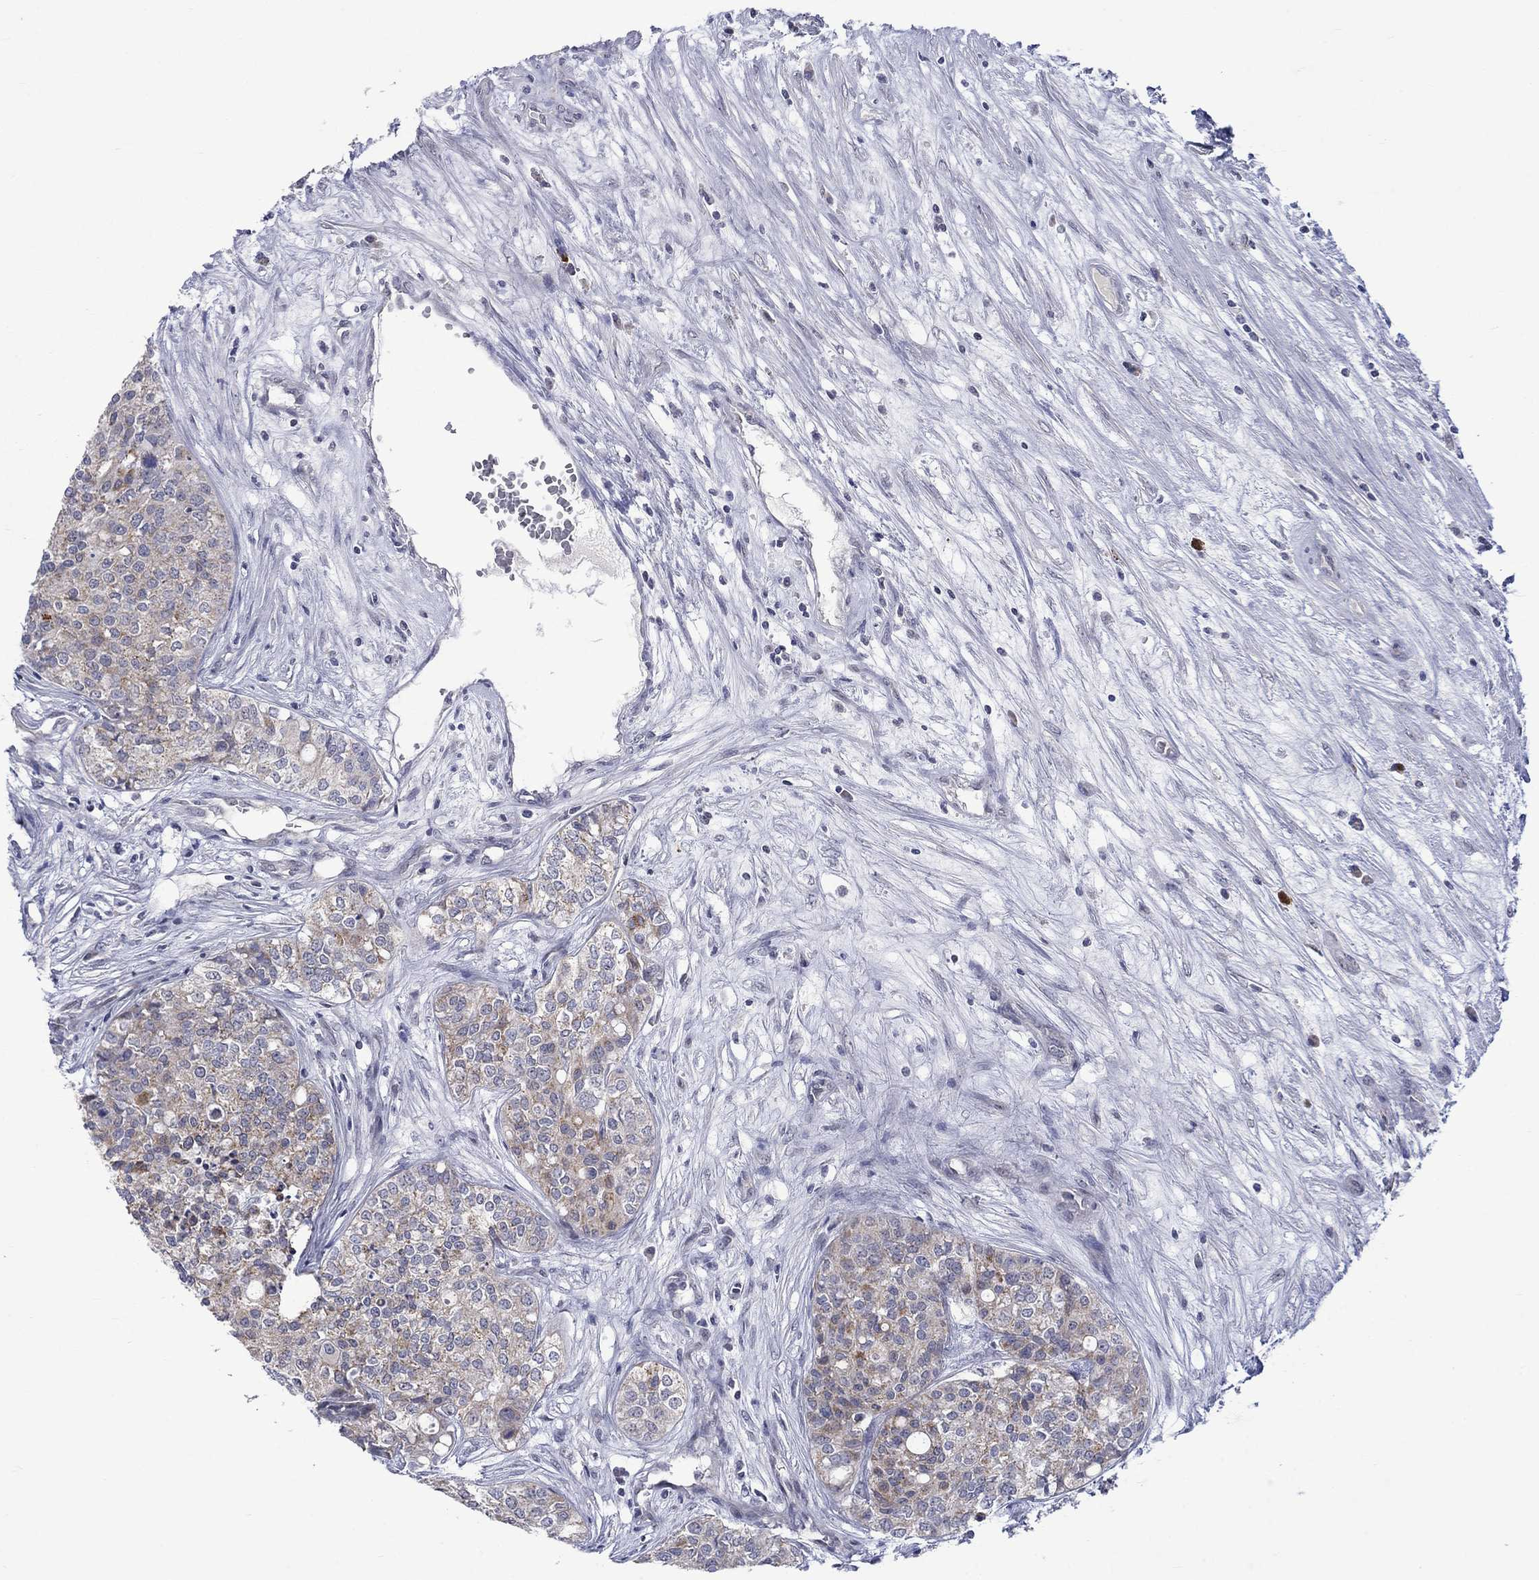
{"staining": {"intensity": "weak", "quantity": "25%-75%", "location": "cytoplasmic/membranous"}, "tissue": "carcinoid", "cell_type": "Tumor cells", "image_type": "cancer", "snomed": [{"axis": "morphology", "description": "Carcinoid, malignant, NOS"}, {"axis": "topography", "description": "Colon"}], "caption": "The photomicrograph reveals staining of malignant carcinoid, revealing weak cytoplasmic/membranous protein expression (brown color) within tumor cells.", "gene": "KCNJ16", "patient": {"sex": "male", "age": 81}}